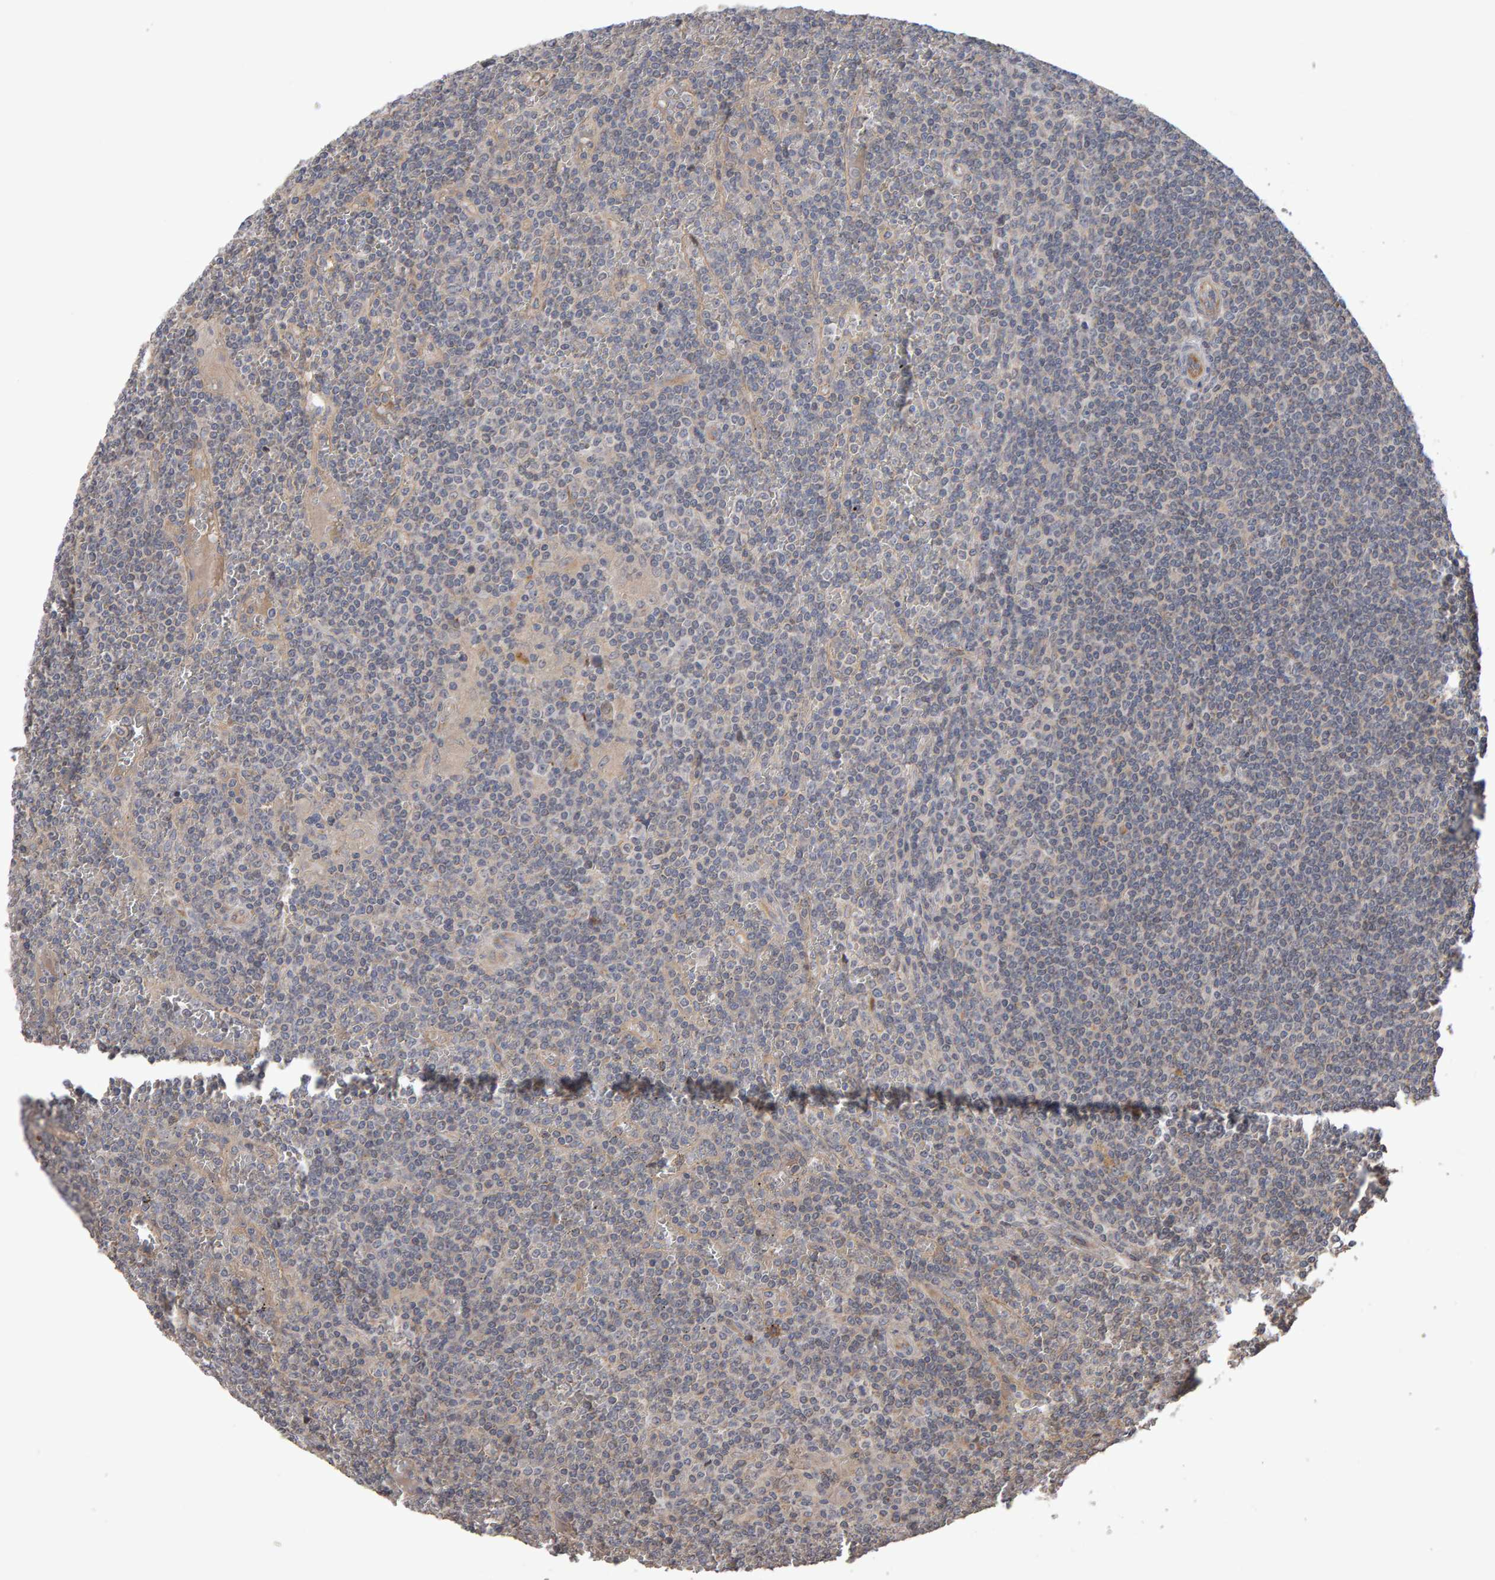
{"staining": {"intensity": "negative", "quantity": "none", "location": "none"}, "tissue": "lymphoma", "cell_type": "Tumor cells", "image_type": "cancer", "snomed": [{"axis": "morphology", "description": "Malignant lymphoma, non-Hodgkin's type, Low grade"}, {"axis": "topography", "description": "Spleen"}], "caption": "Immunohistochemical staining of human low-grade malignant lymphoma, non-Hodgkin's type reveals no significant positivity in tumor cells. (Stains: DAB (3,3'-diaminobenzidine) IHC with hematoxylin counter stain, Microscopy: brightfield microscopy at high magnification).", "gene": "COASY", "patient": {"sex": "female", "age": 19}}